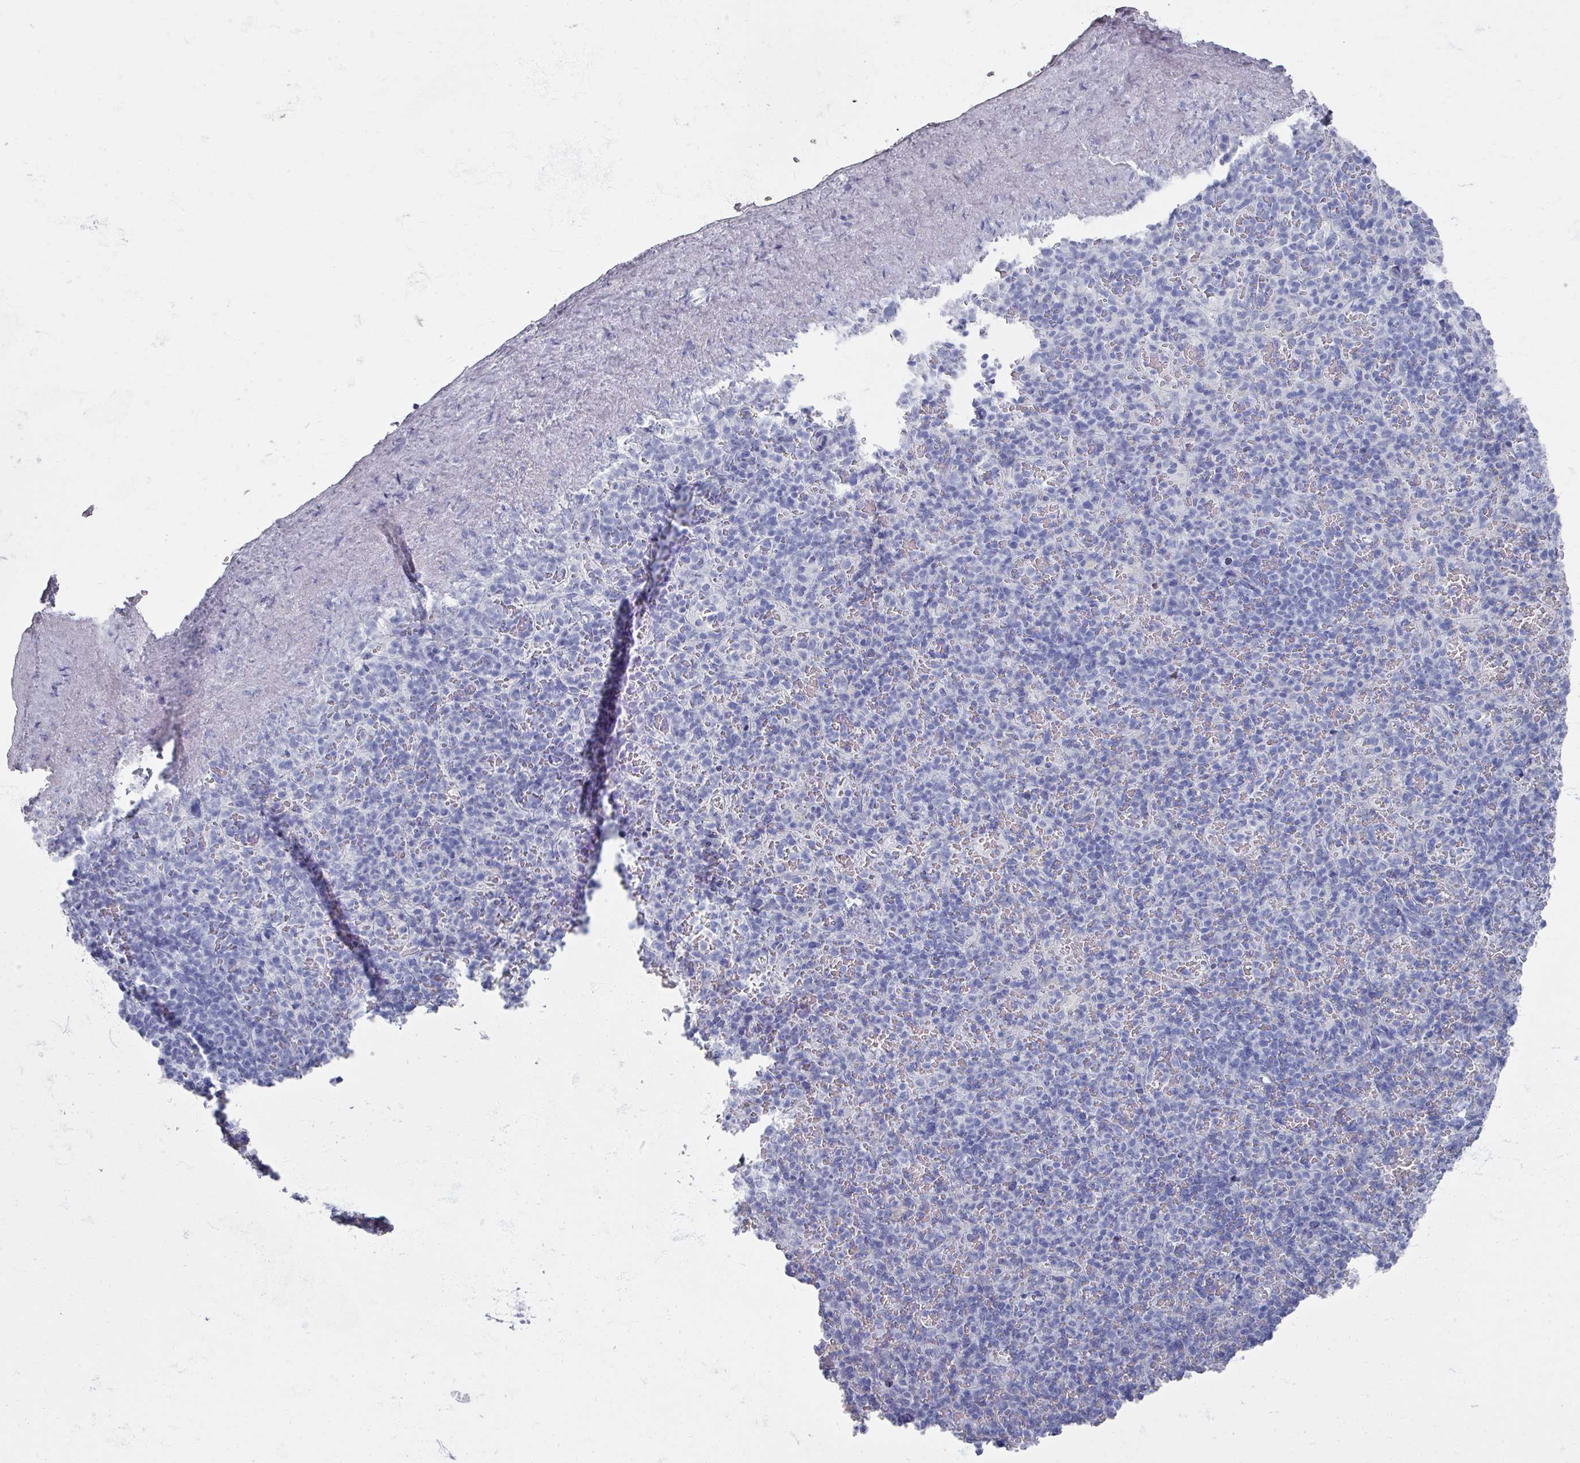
{"staining": {"intensity": "negative", "quantity": "none", "location": "none"}, "tissue": "spleen", "cell_type": "Cells in red pulp", "image_type": "normal", "snomed": [{"axis": "morphology", "description": "Normal tissue, NOS"}, {"axis": "topography", "description": "Spleen"}], "caption": "IHC photomicrograph of normal spleen: human spleen stained with DAB shows no significant protein staining in cells in red pulp.", "gene": "OMG", "patient": {"sex": "female", "age": 74}}